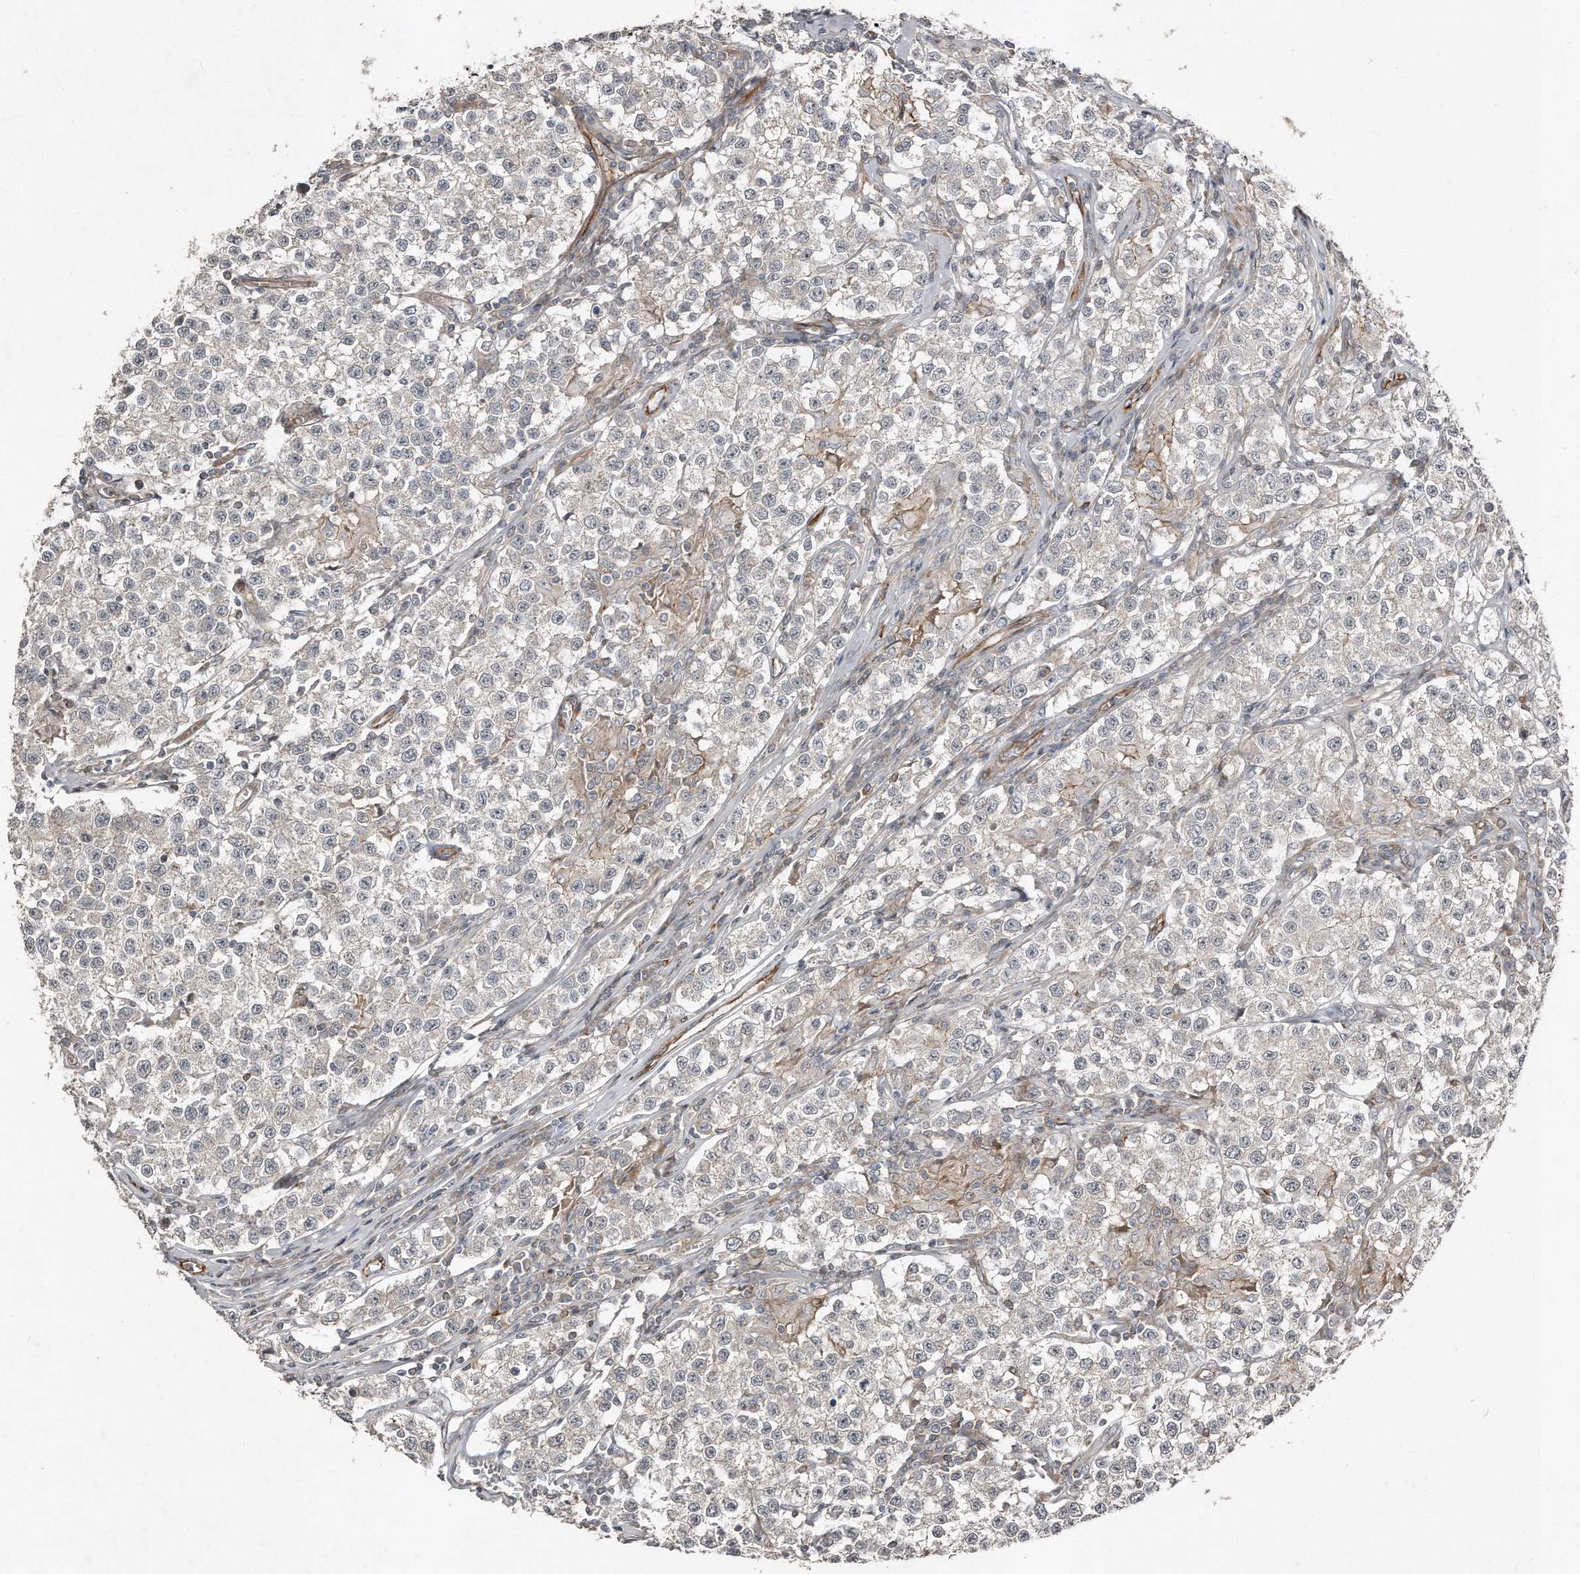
{"staining": {"intensity": "negative", "quantity": "none", "location": "none"}, "tissue": "testis cancer", "cell_type": "Tumor cells", "image_type": "cancer", "snomed": [{"axis": "morphology", "description": "Seminoma, NOS"}, {"axis": "morphology", "description": "Carcinoma, Embryonal, NOS"}, {"axis": "topography", "description": "Testis"}], "caption": "The photomicrograph demonstrates no staining of tumor cells in testis seminoma. Nuclei are stained in blue.", "gene": "SNAP47", "patient": {"sex": "male", "age": 43}}